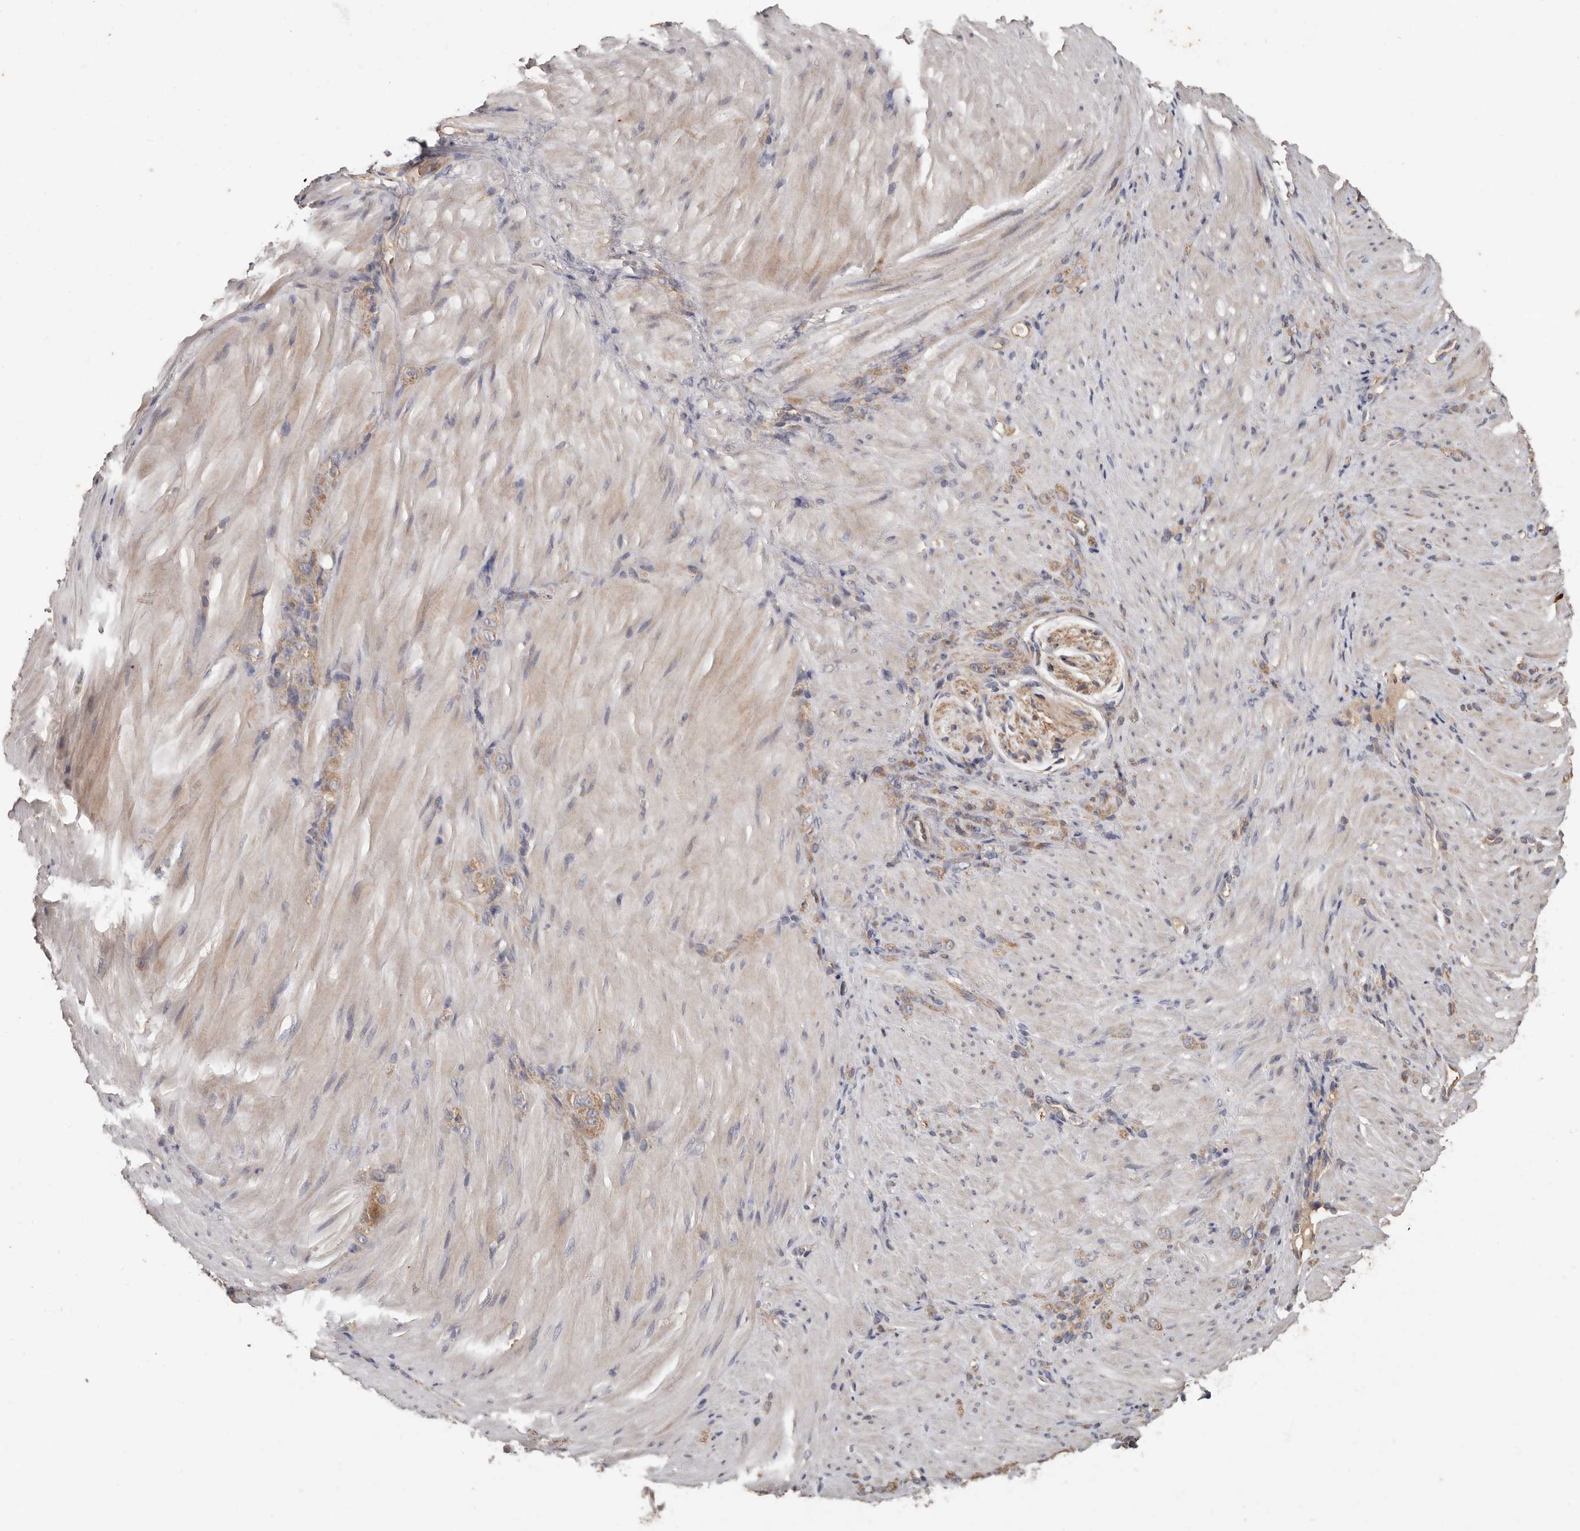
{"staining": {"intensity": "weak", "quantity": ">75%", "location": "cytoplasmic/membranous"}, "tissue": "stomach cancer", "cell_type": "Tumor cells", "image_type": "cancer", "snomed": [{"axis": "morphology", "description": "Normal tissue, NOS"}, {"axis": "morphology", "description": "Adenocarcinoma, NOS"}, {"axis": "topography", "description": "Stomach"}], "caption": "IHC (DAB) staining of stomach cancer shows weak cytoplasmic/membranous protein positivity in approximately >75% of tumor cells.", "gene": "KIF26B", "patient": {"sex": "male", "age": 82}}